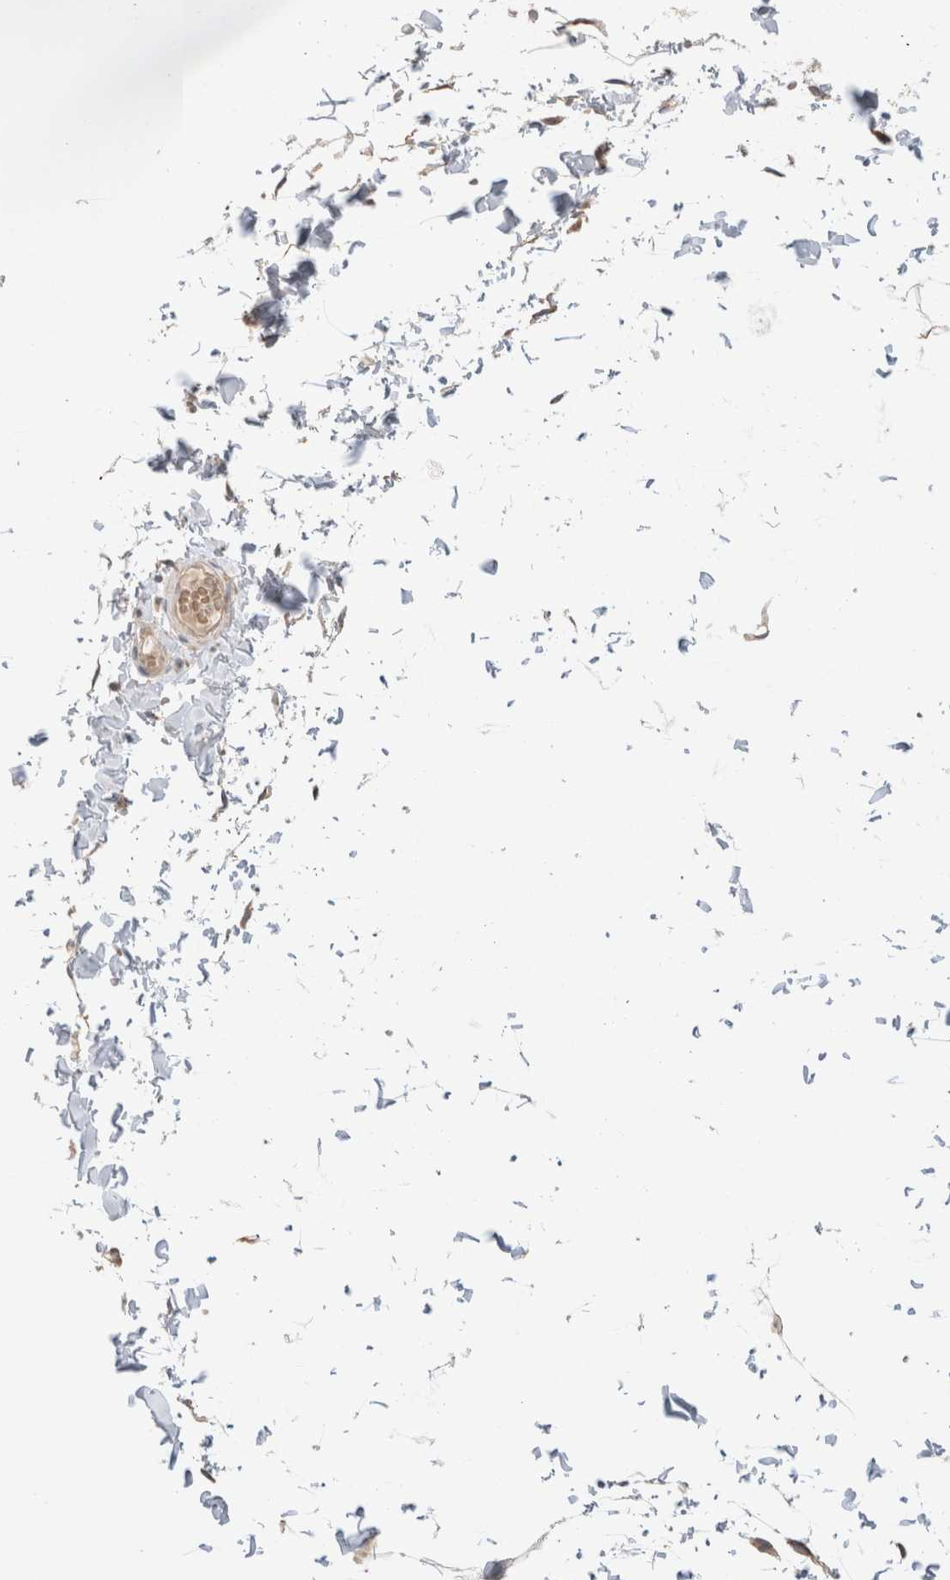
{"staining": {"intensity": "moderate", "quantity": ">75%", "location": "cytoplasmic/membranous"}, "tissue": "adipose tissue", "cell_type": "Adipocytes", "image_type": "normal", "snomed": [{"axis": "morphology", "description": "Normal tissue, NOS"}, {"axis": "topography", "description": "Adipose tissue"}, {"axis": "topography", "description": "Vascular tissue"}, {"axis": "topography", "description": "Peripheral nerve tissue"}], "caption": "Benign adipose tissue was stained to show a protein in brown. There is medium levels of moderate cytoplasmic/membranous expression in approximately >75% of adipocytes.", "gene": "CA13", "patient": {"sex": "male", "age": 25}}